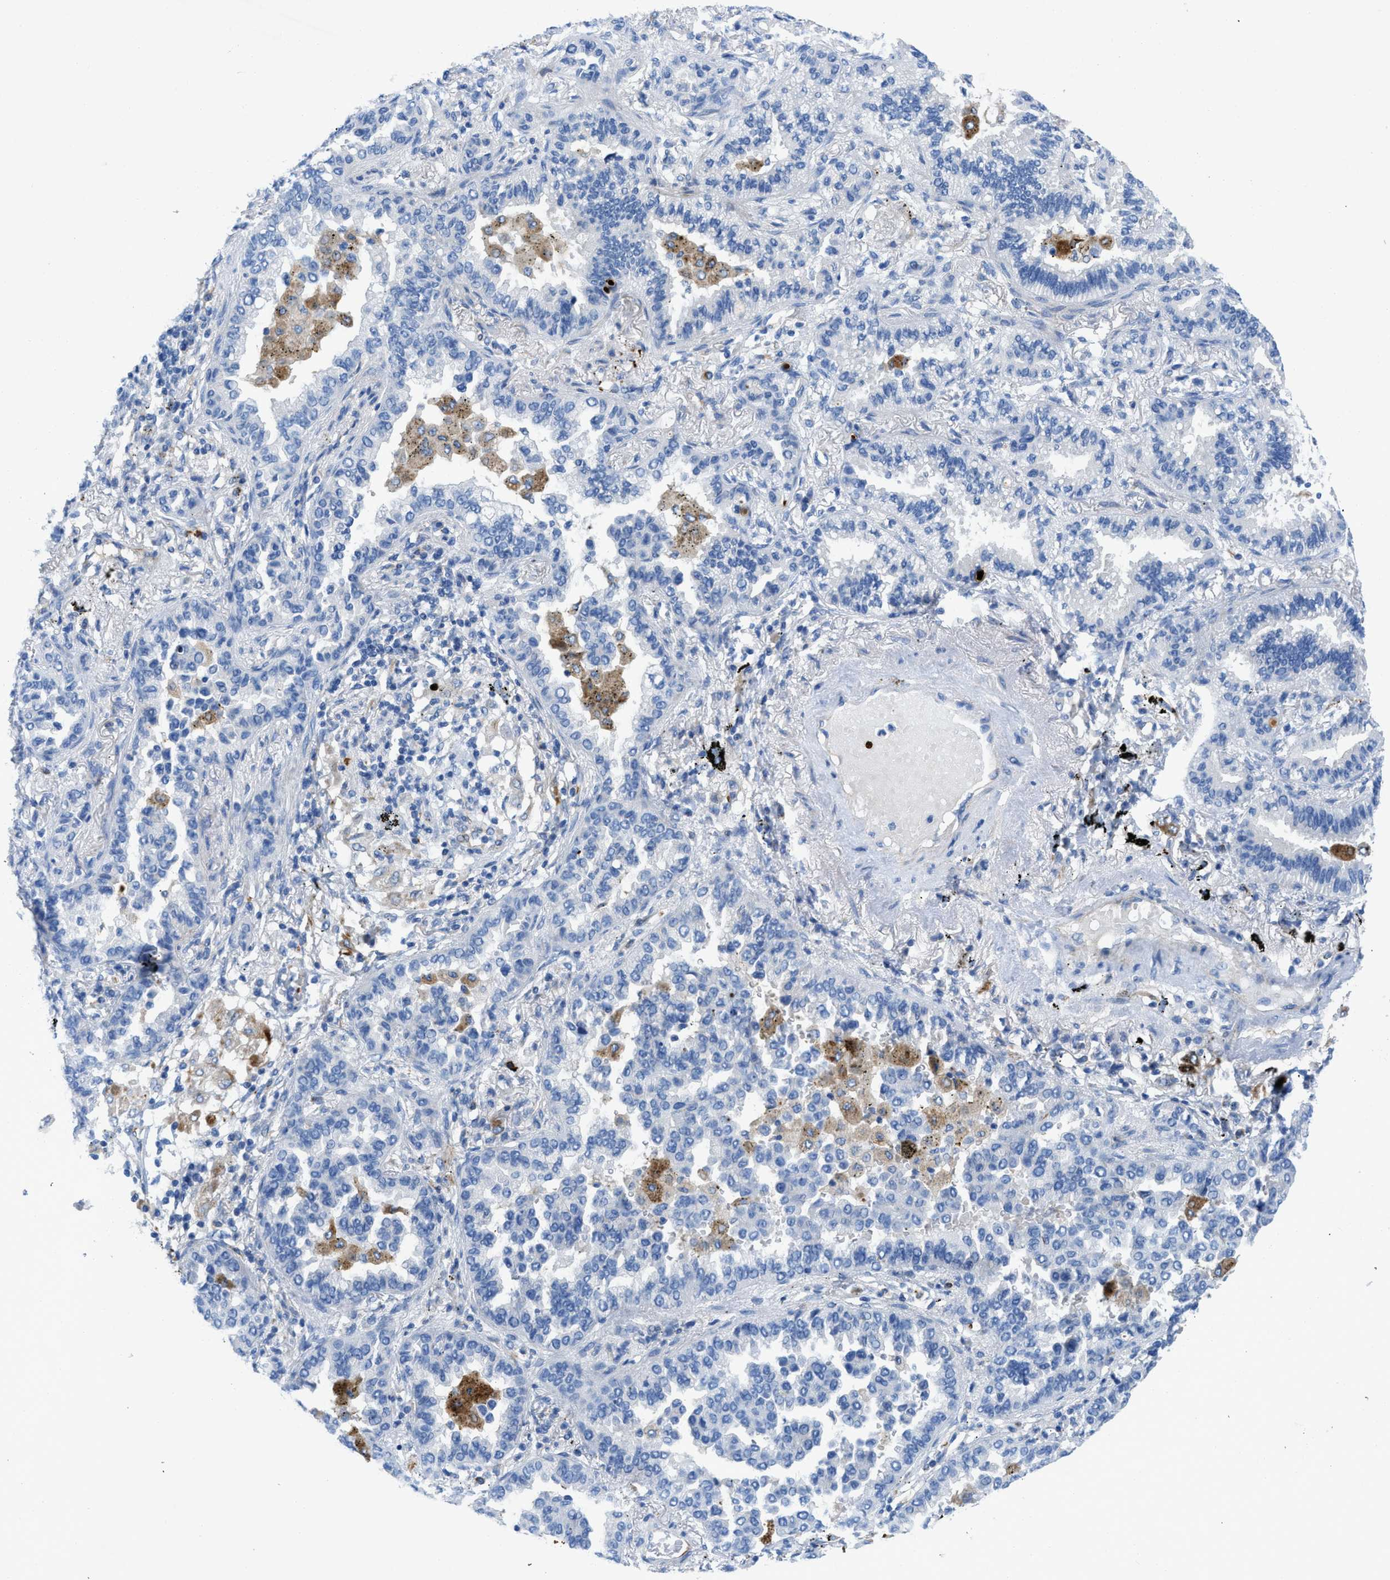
{"staining": {"intensity": "negative", "quantity": "none", "location": "none"}, "tissue": "lung cancer", "cell_type": "Tumor cells", "image_type": "cancer", "snomed": [{"axis": "morphology", "description": "Normal tissue, NOS"}, {"axis": "morphology", "description": "Adenocarcinoma, NOS"}, {"axis": "topography", "description": "Lung"}], "caption": "This micrograph is of lung cancer stained with IHC to label a protein in brown with the nuclei are counter-stained blue. There is no positivity in tumor cells. (DAB (3,3'-diaminobenzidine) IHC with hematoxylin counter stain).", "gene": "XCR1", "patient": {"sex": "male", "age": 59}}